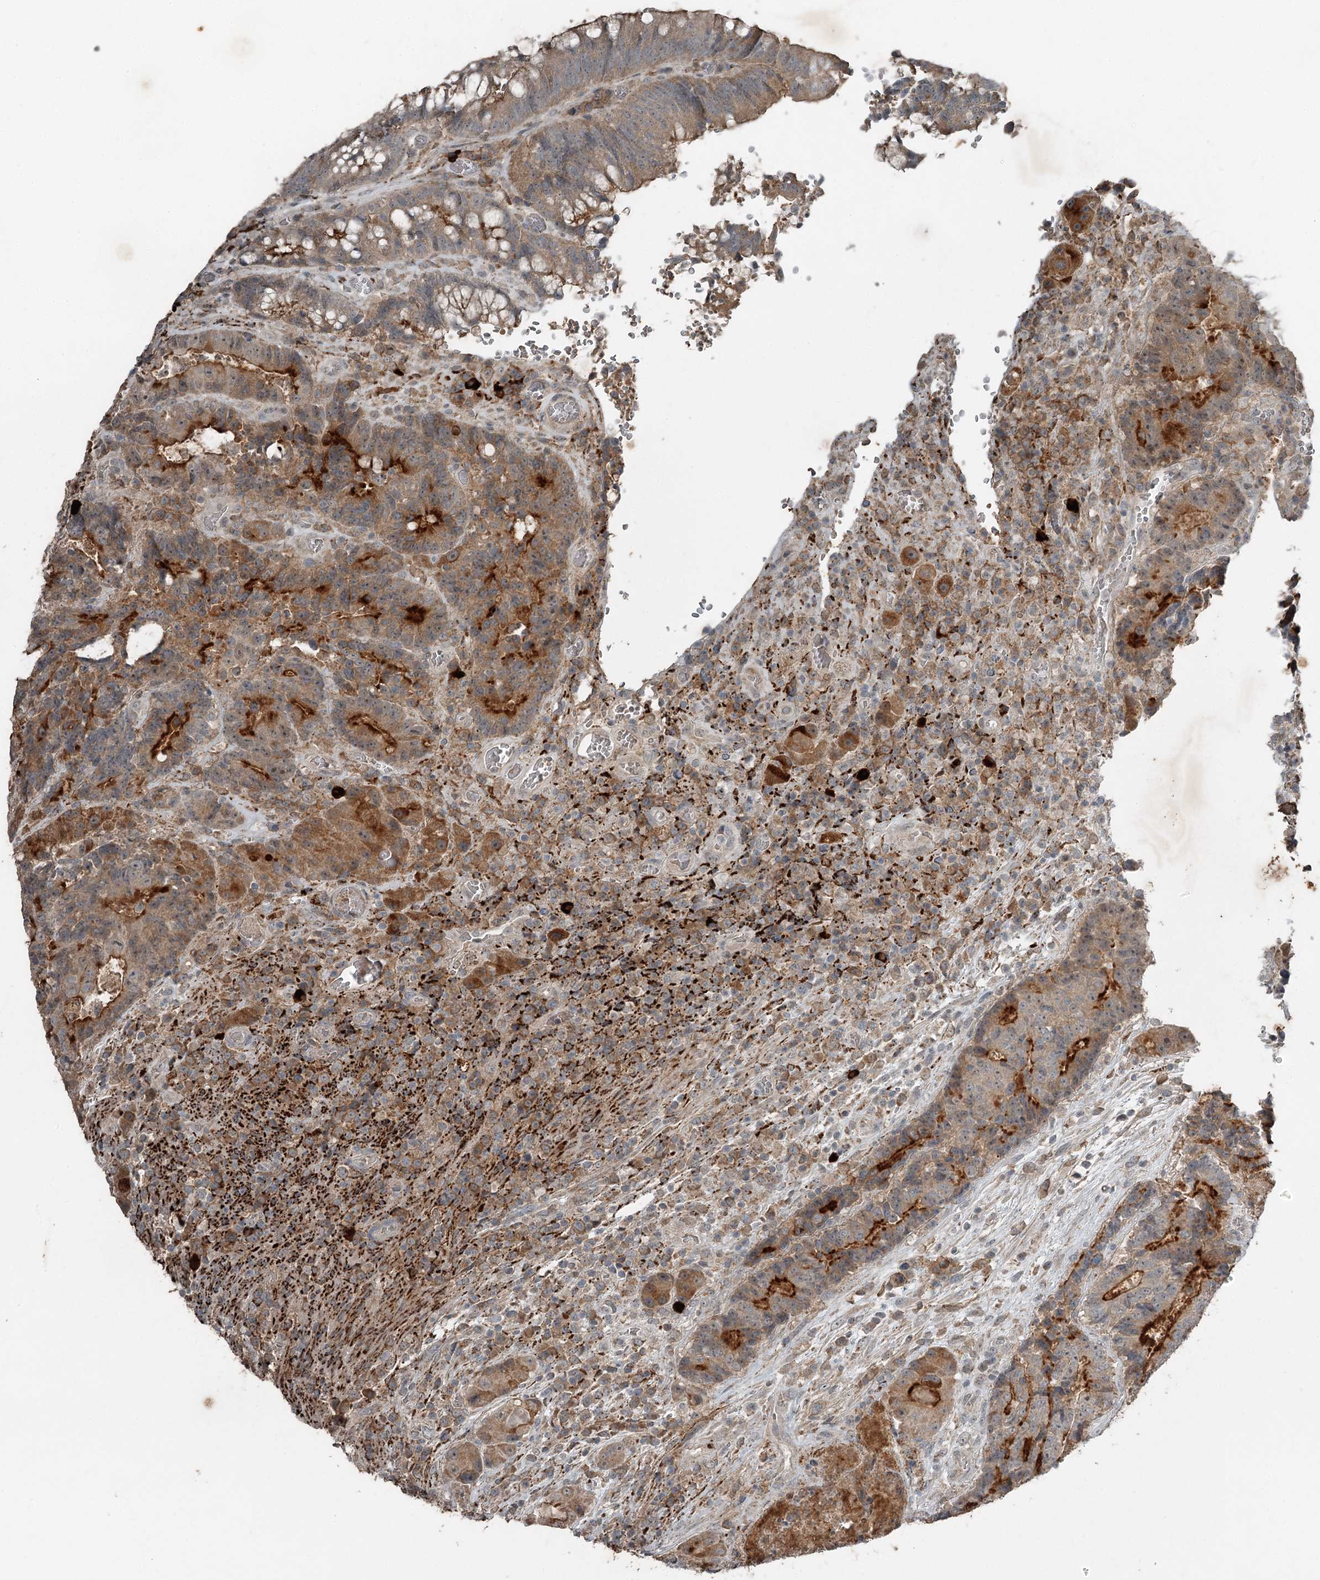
{"staining": {"intensity": "moderate", "quantity": "25%-75%", "location": "cytoplasmic/membranous"}, "tissue": "colorectal cancer", "cell_type": "Tumor cells", "image_type": "cancer", "snomed": [{"axis": "morphology", "description": "Adenocarcinoma, NOS"}, {"axis": "topography", "description": "Rectum"}], "caption": "Immunohistochemical staining of colorectal cancer exhibits medium levels of moderate cytoplasmic/membranous expression in approximately 25%-75% of tumor cells.", "gene": "SLC39A8", "patient": {"sex": "male", "age": 69}}